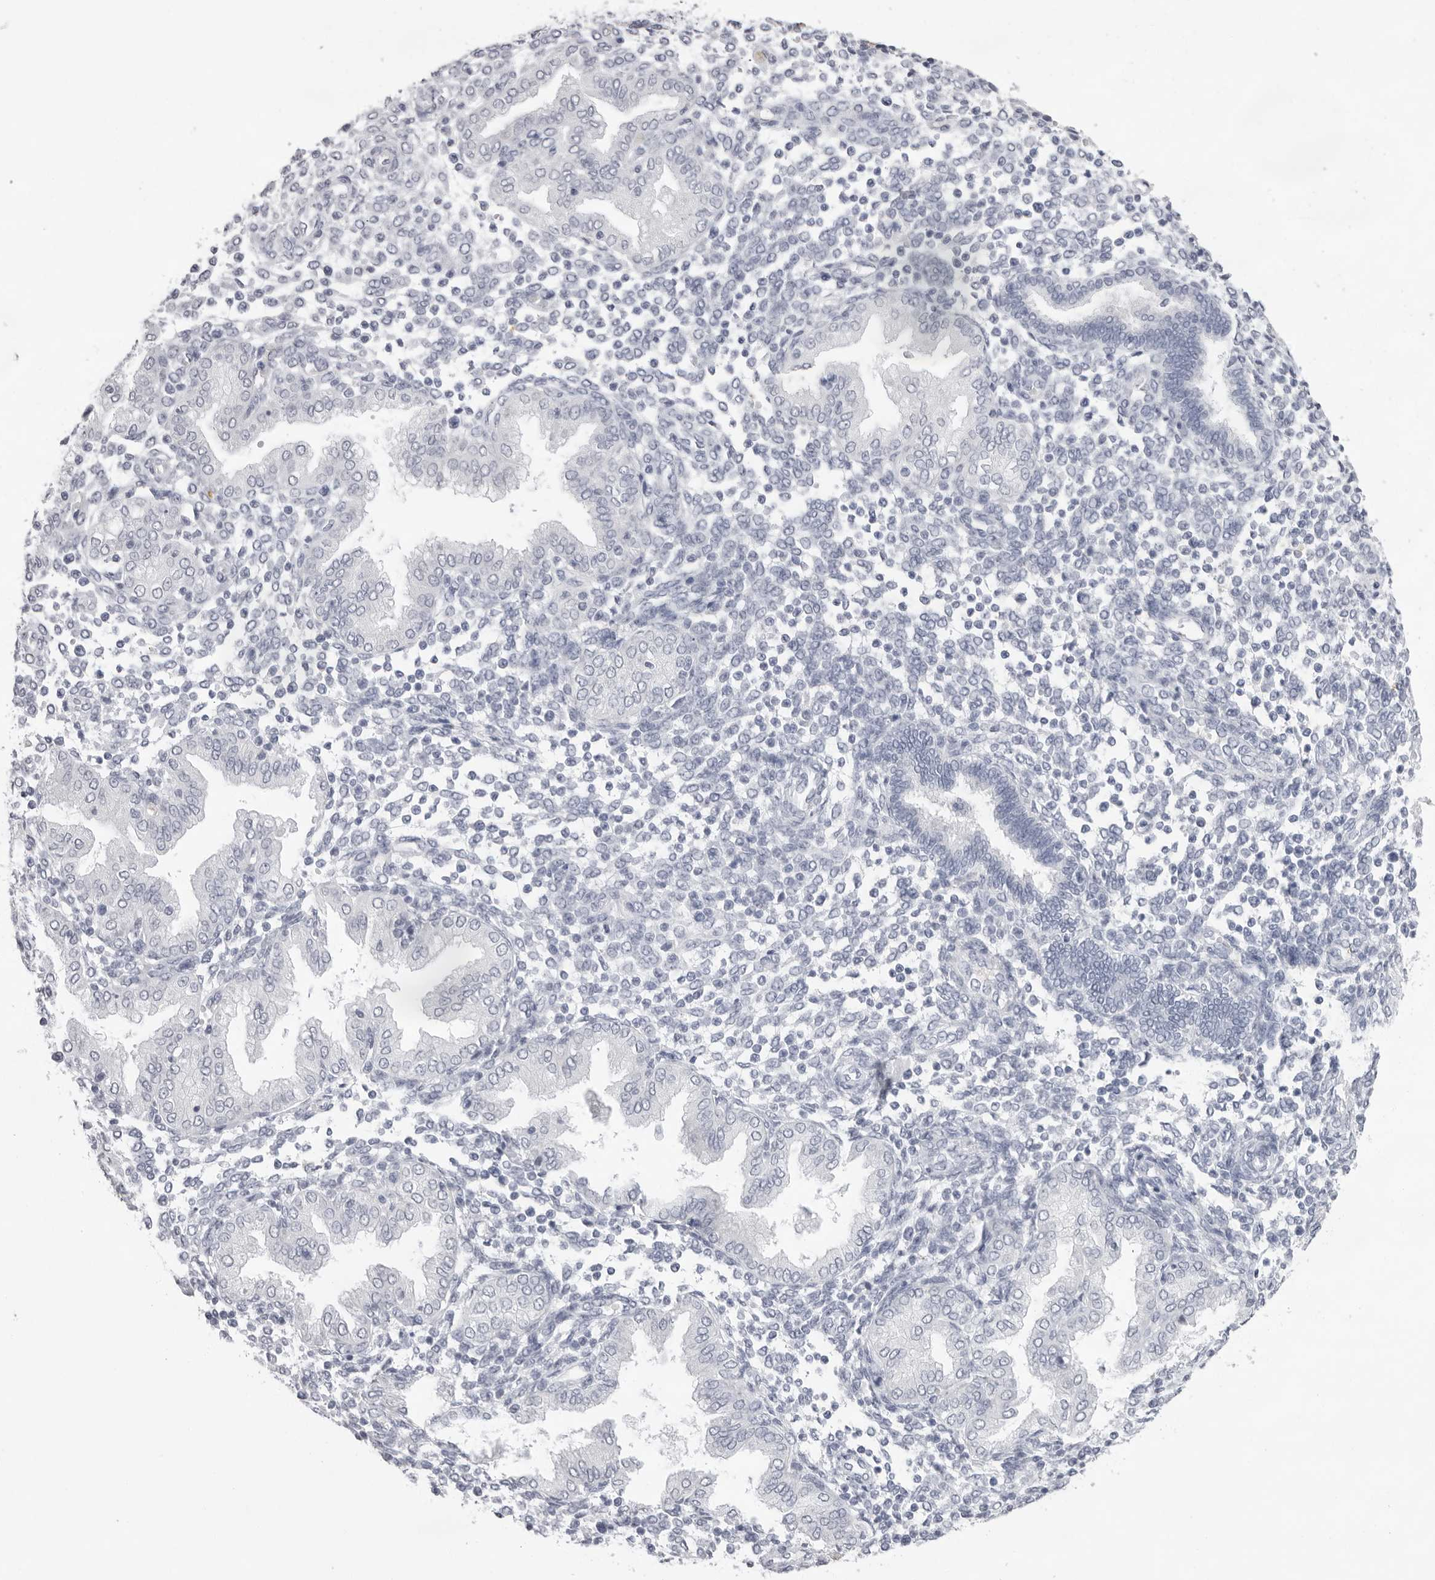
{"staining": {"intensity": "negative", "quantity": "none", "location": "none"}, "tissue": "endometrium", "cell_type": "Cells in endometrial stroma", "image_type": "normal", "snomed": [{"axis": "morphology", "description": "Normal tissue, NOS"}, {"axis": "topography", "description": "Endometrium"}], "caption": "The photomicrograph displays no staining of cells in endometrial stroma in benign endometrium.", "gene": "SPTA1", "patient": {"sex": "female", "age": 53}}